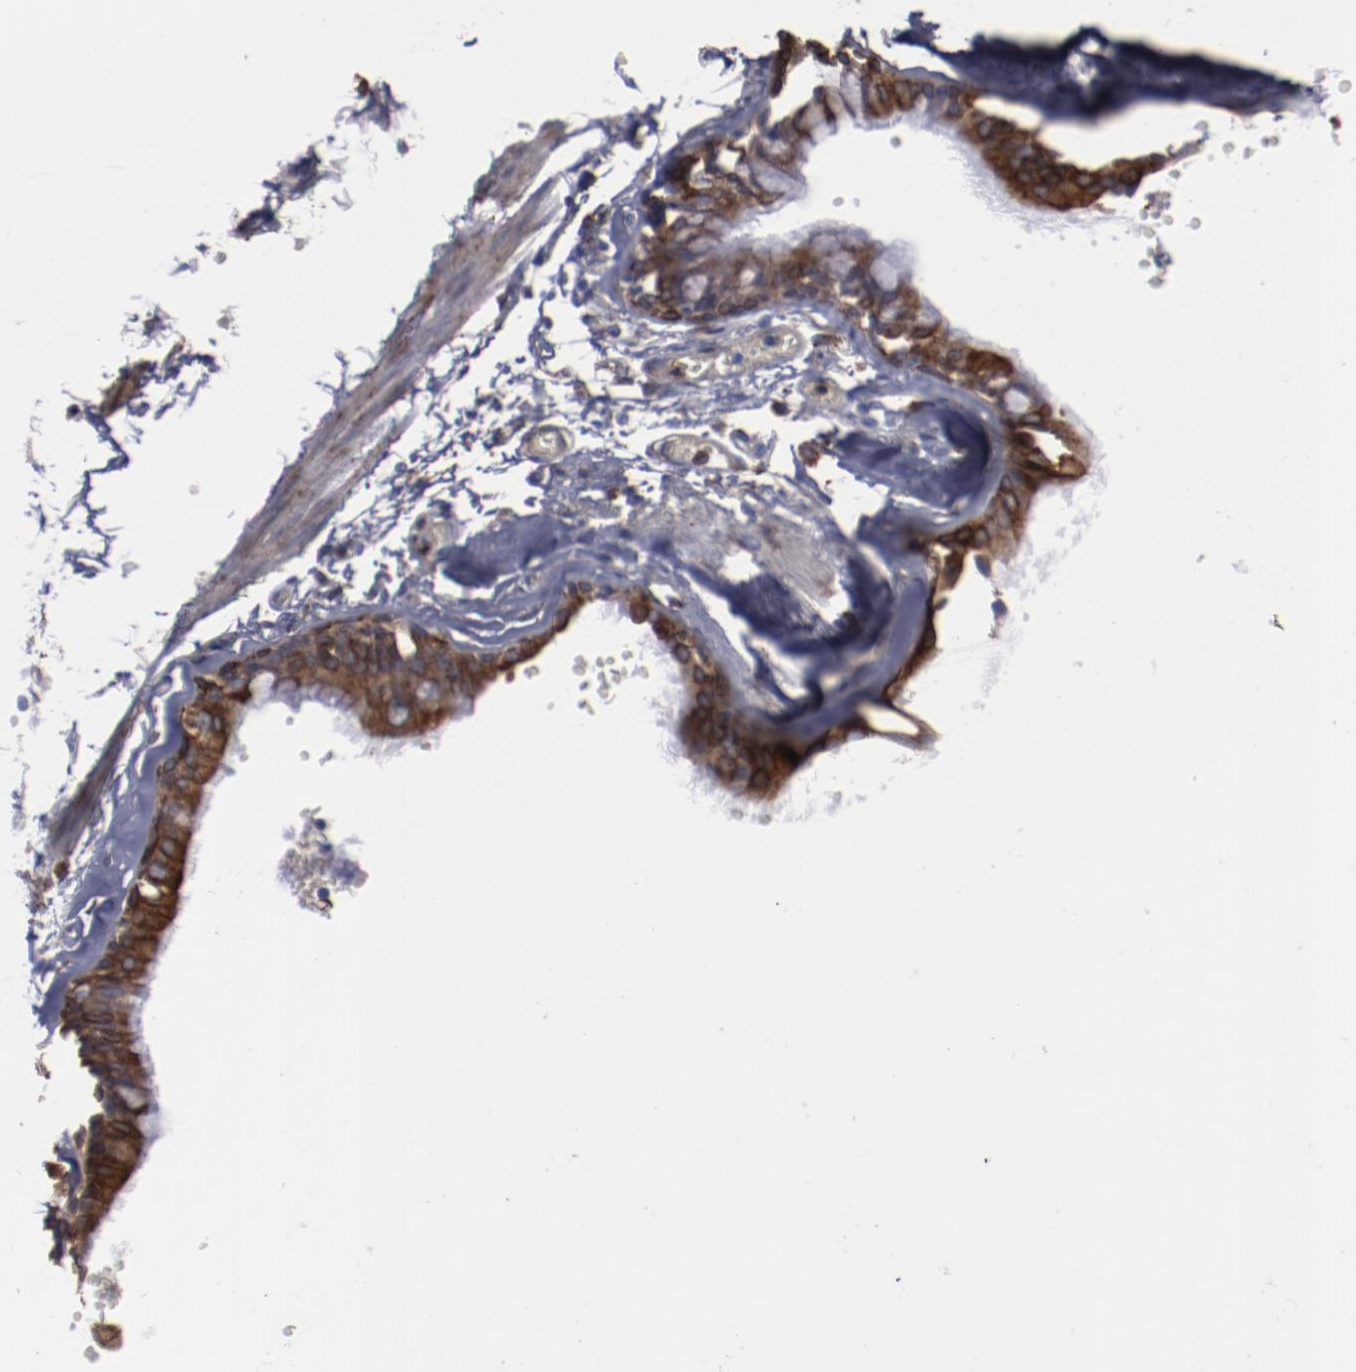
{"staining": {"intensity": "strong", "quantity": ">75%", "location": "cytoplasmic/membranous"}, "tissue": "bronchus", "cell_type": "Respiratory epithelial cells", "image_type": "normal", "snomed": [{"axis": "morphology", "description": "Normal tissue, NOS"}, {"axis": "topography", "description": "Bronchus"}, {"axis": "topography", "description": "Lung"}], "caption": "About >75% of respiratory epithelial cells in normal human bronchus display strong cytoplasmic/membranous protein staining as visualized by brown immunohistochemical staining.", "gene": "ERLIN2", "patient": {"sex": "female", "age": 56}}